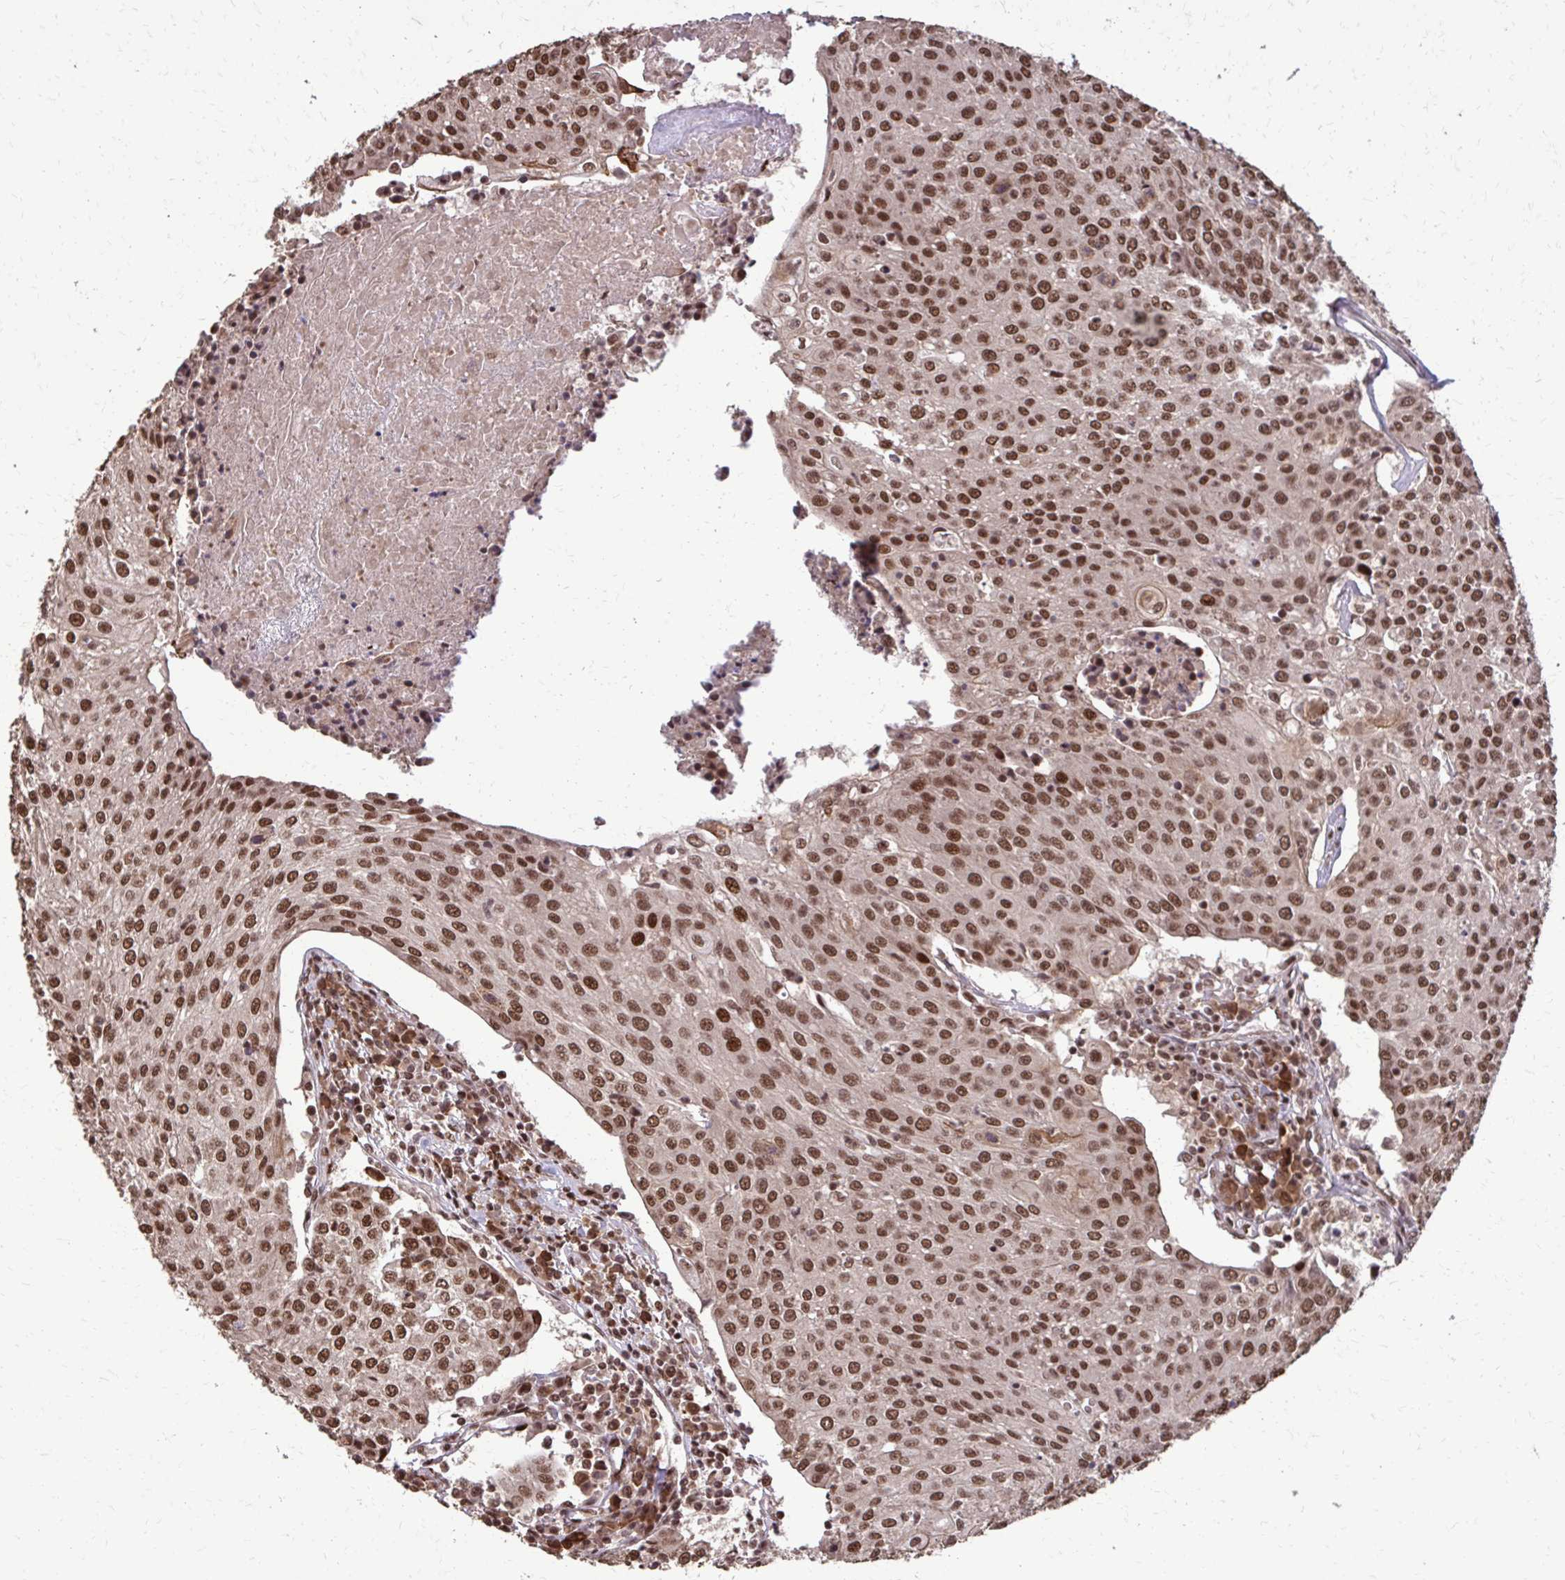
{"staining": {"intensity": "strong", "quantity": ">75%", "location": "nuclear"}, "tissue": "urothelial cancer", "cell_type": "Tumor cells", "image_type": "cancer", "snomed": [{"axis": "morphology", "description": "Urothelial carcinoma, High grade"}, {"axis": "topography", "description": "Urinary bladder"}], "caption": "Strong nuclear expression for a protein is present in about >75% of tumor cells of high-grade urothelial carcinoma using IHC.", "gene": "SS18", "patient": {"sex": "female", "age": 85}}